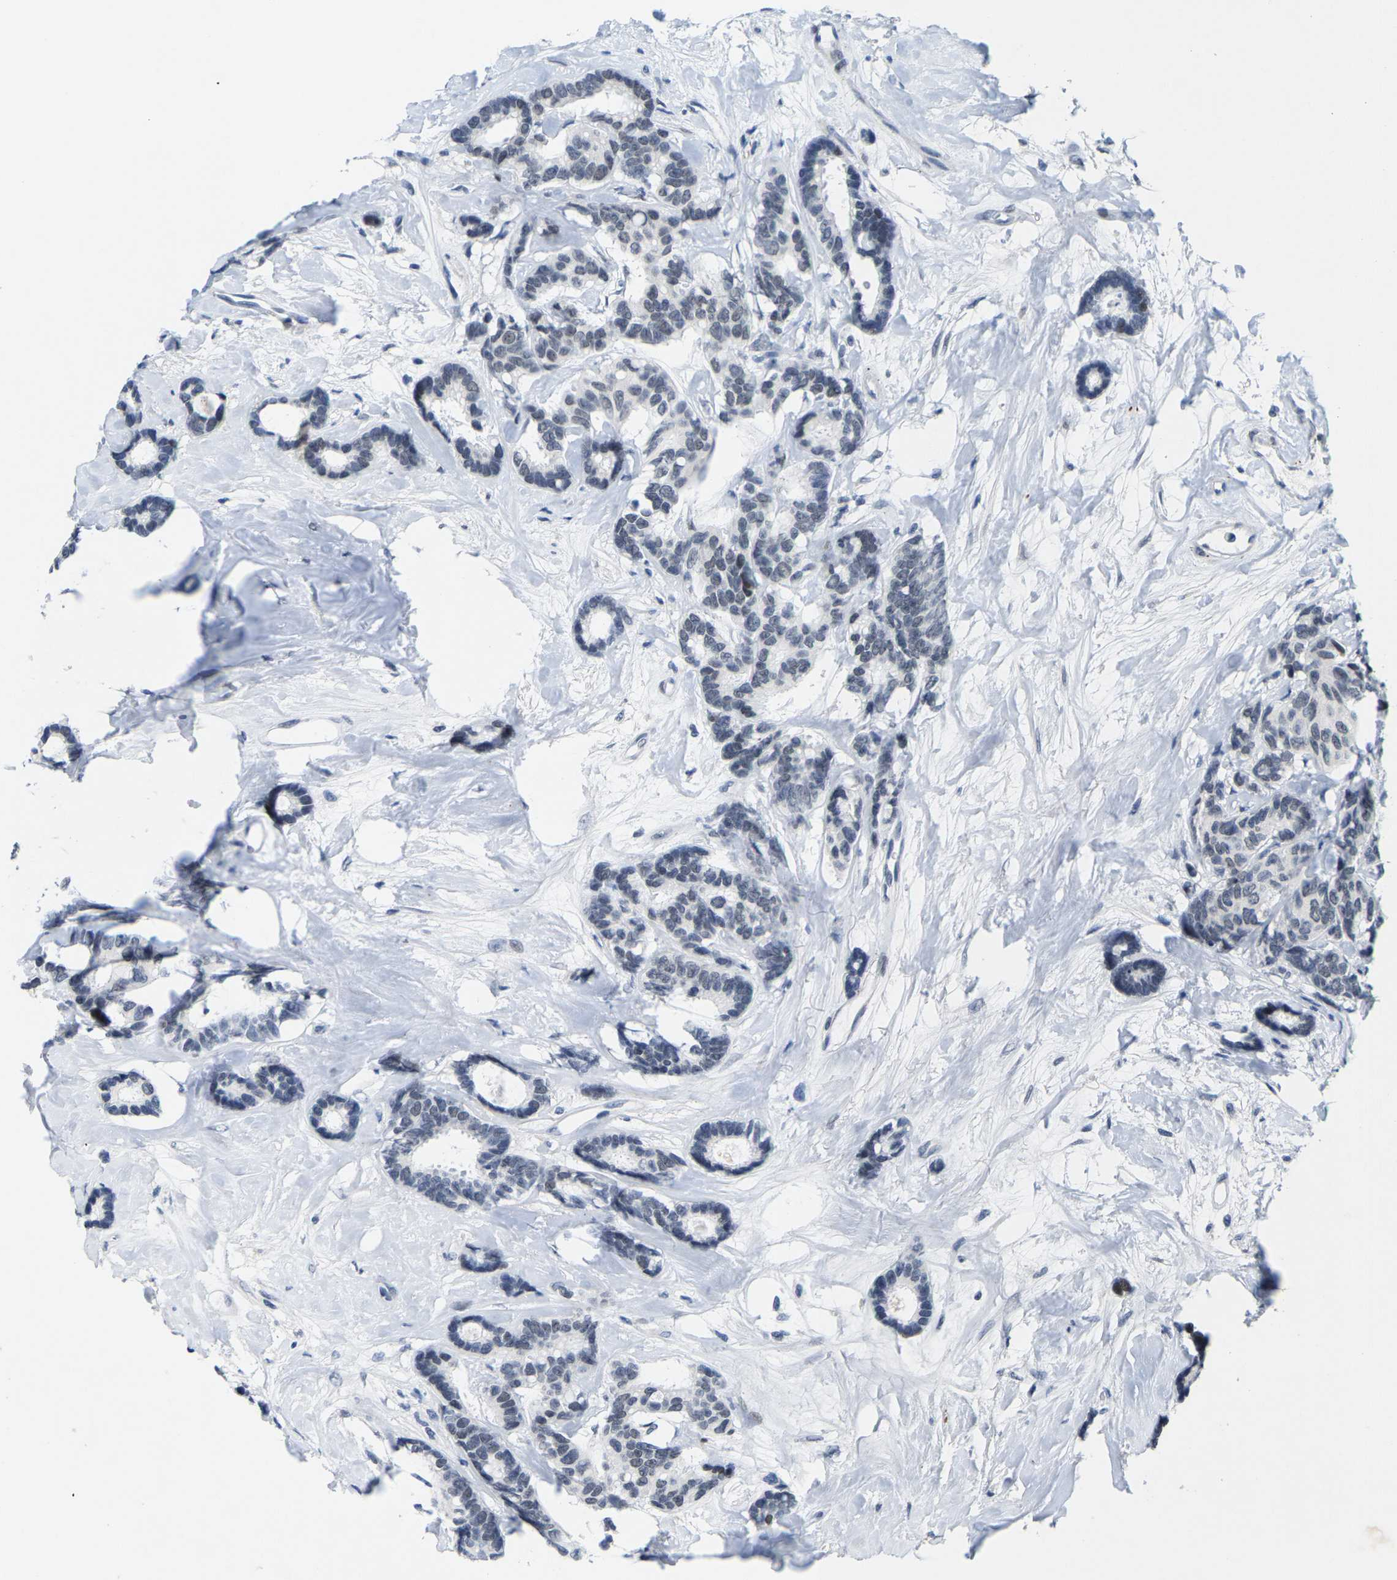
{"staining": {"intensity": "negative", "quantity": "none", "location": "none"}, "tissue": "breast cancer", "cell_type": "Tumor cells", "image_type": "cancer", "snomed": [{"axis": "morphology", "description": "Duct carcinoma"}, {"axis": "topography", "description": "Breast"}], "caption": "An IHC image of invasive ductal carcinoma (breast) is shown. There is no staining in tumor cells of invasive ductal carcinoma (breast).", "gene": "SETD1B", "patient": {"sex": "female", "age": 87}}